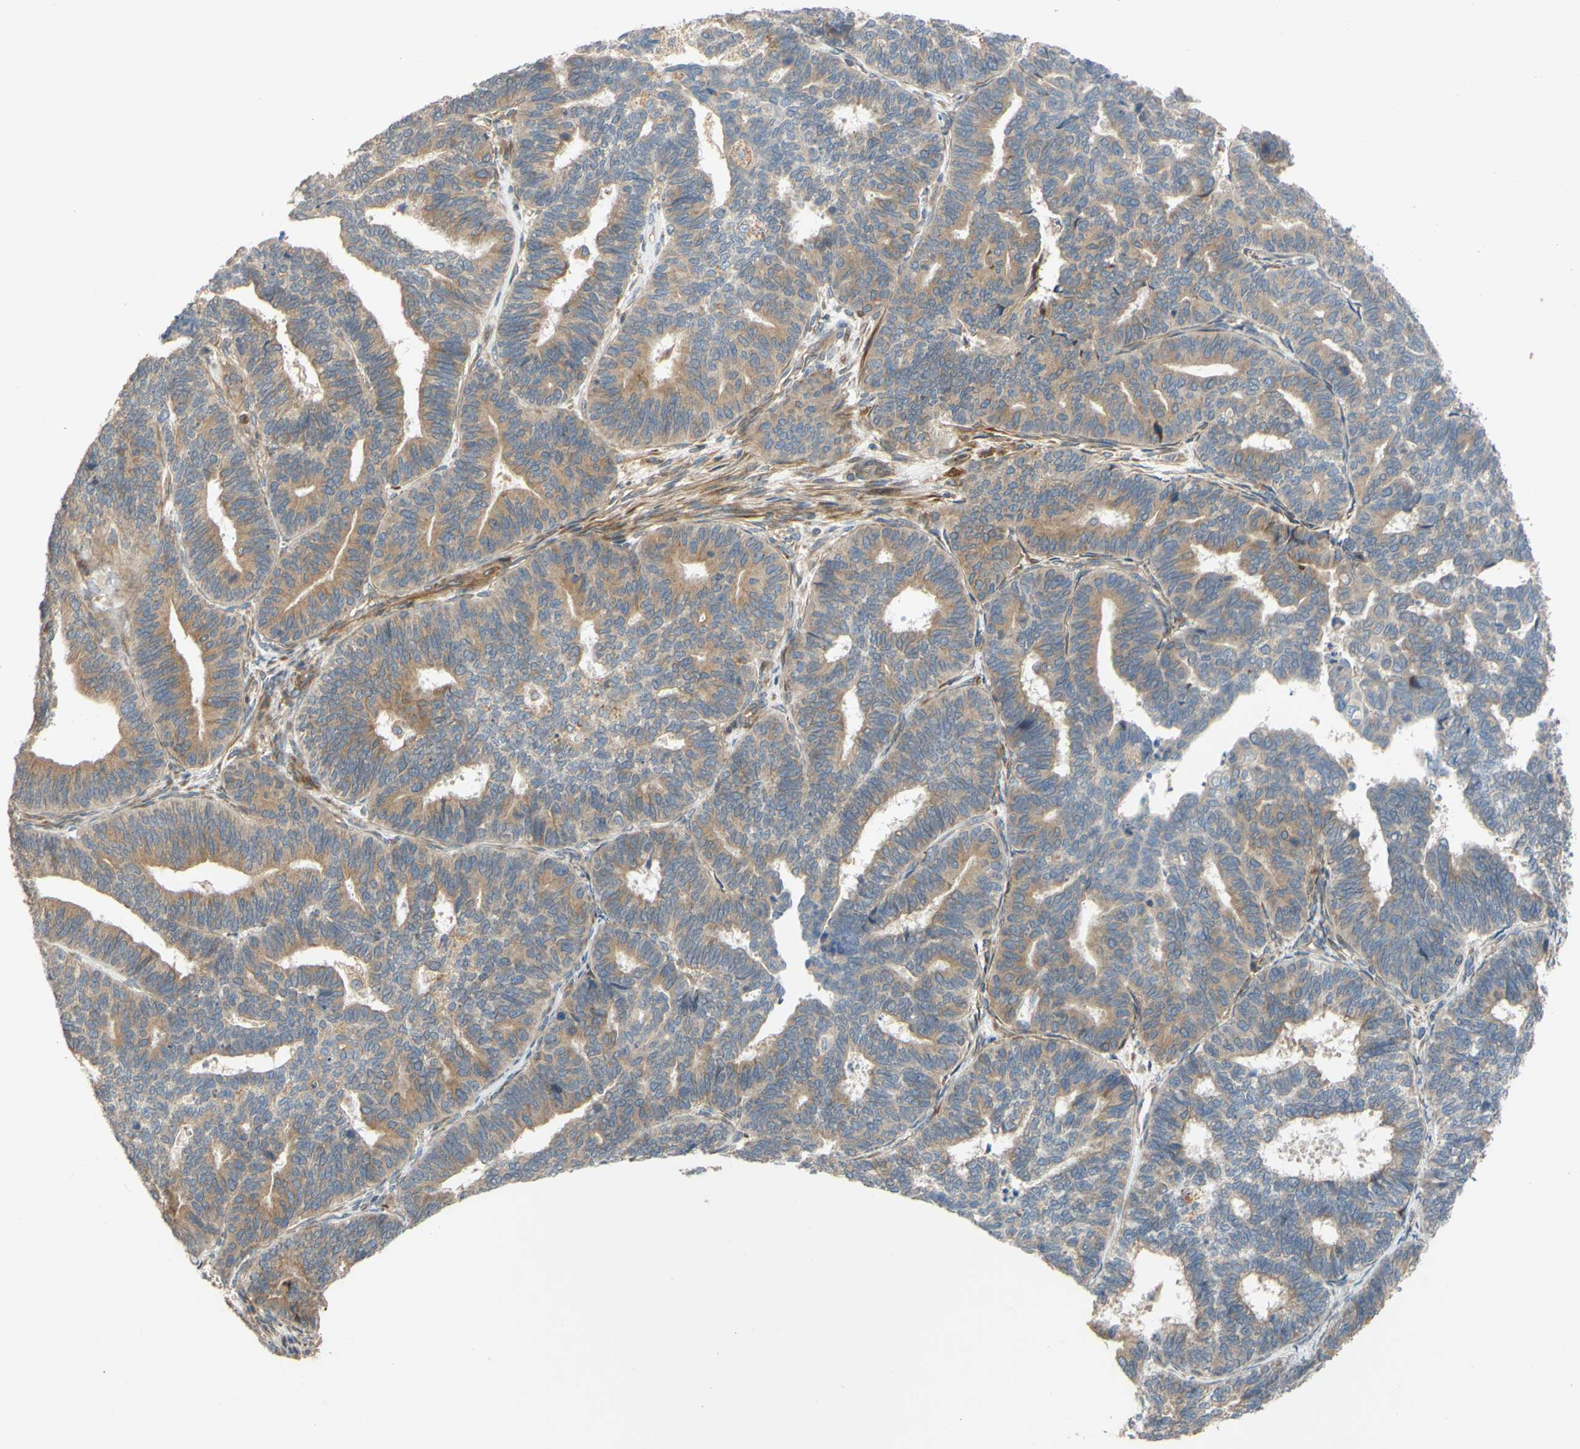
{"staining": {"intensity": "weak", "quantity": ">75%", "location": "cytoplasmic/membranous"}, "tissue": "endometrial cancer", "cell_type": "Tumor cells", "image_type": "cancer", "snomed": [{"axis": "morphology", "description": "Adenocarcinoma, NOS"}, {"axis": "topography", "description": "Endometrium"}], "caption": "An image showing weak cytoplasmic/membranous staining in about >75% of tumor cells in endometrial adenocarcinoma, as visualized by brown immunohistochemical staining.", "gene": "SPTLC1", "patient": {"sex": "female", "age": 70}}